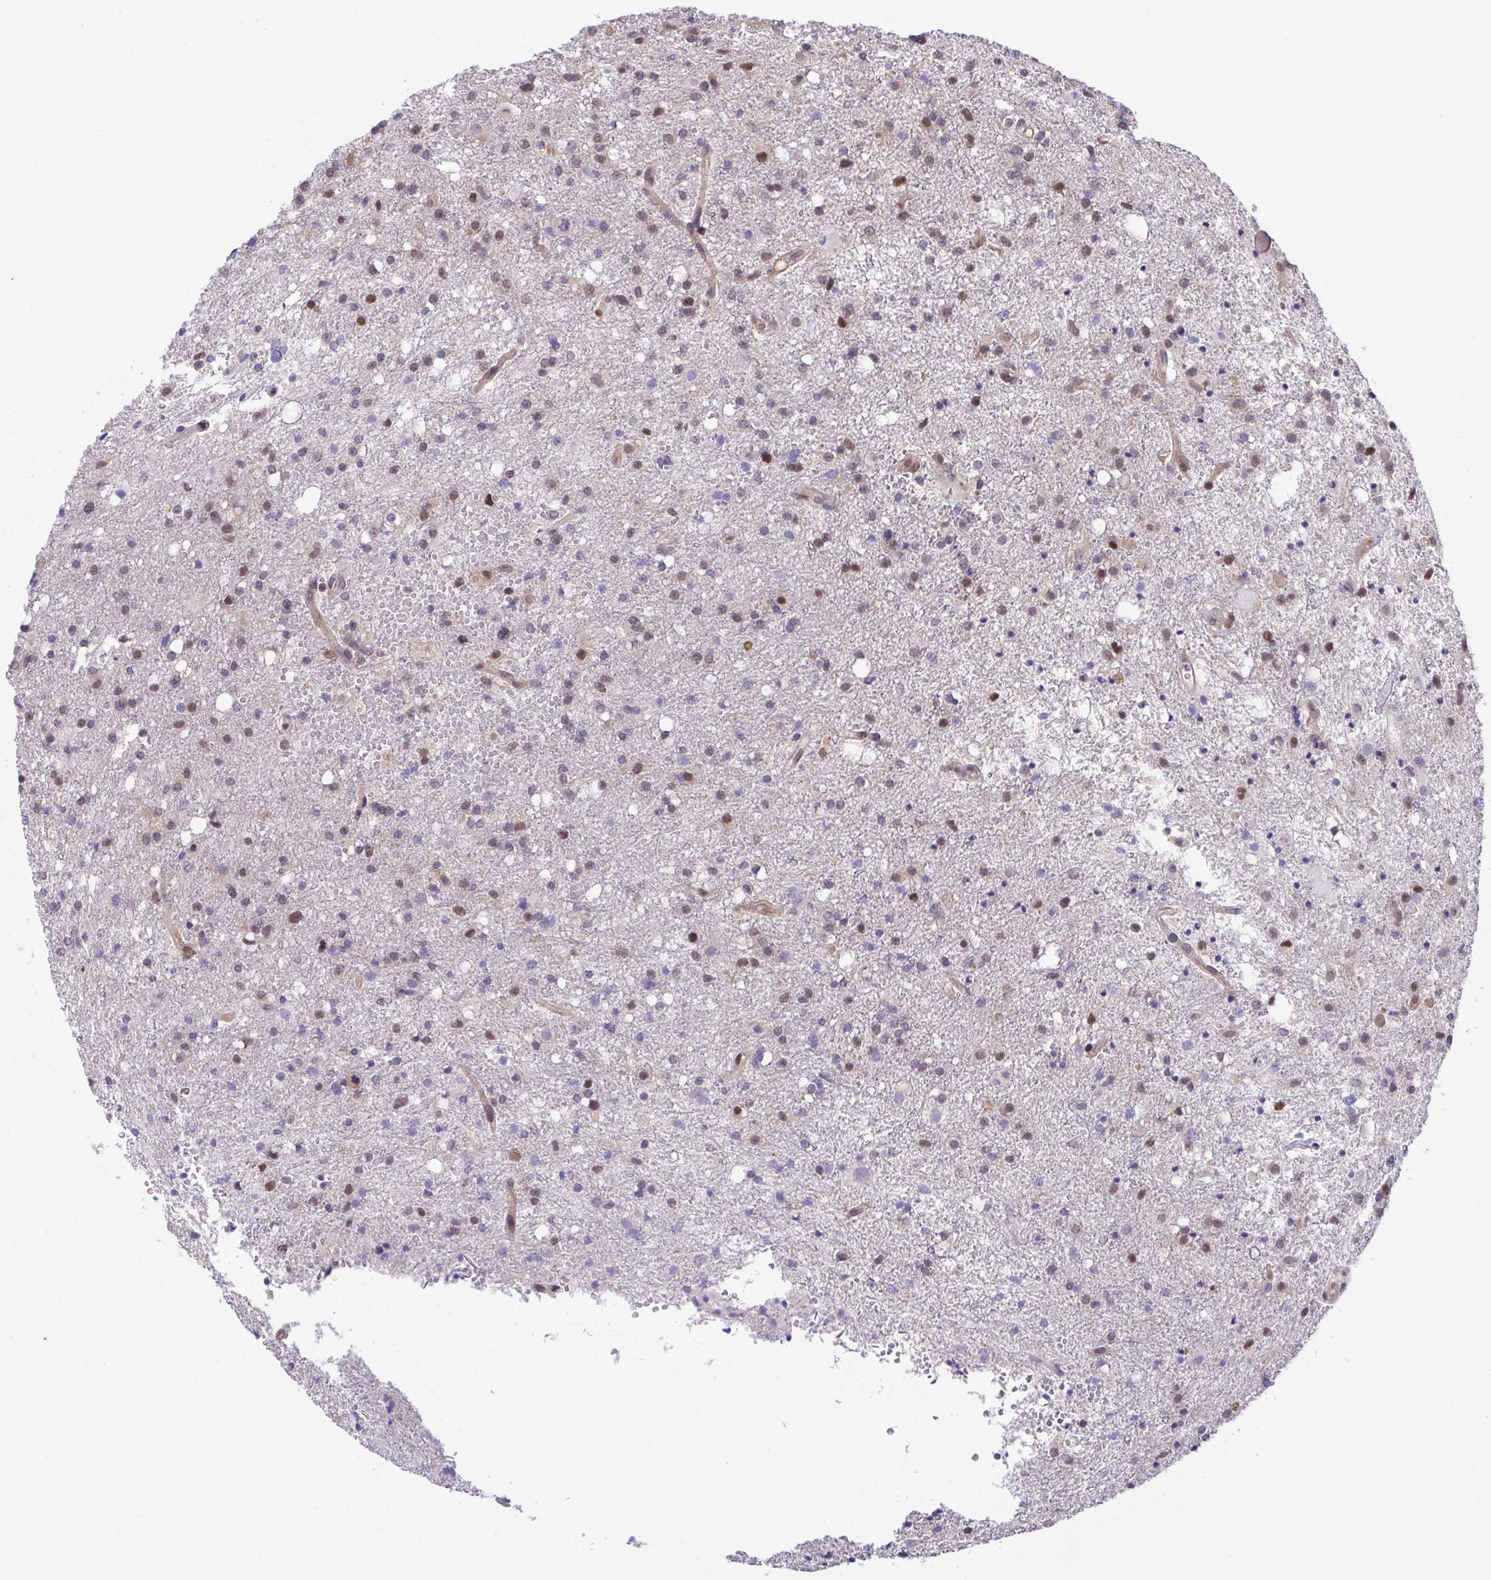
{"staining": {"intensity": "moderate", "quantity": "<25%", "location": "nuclear"}, "tissue": "glioma", "cell_type": "Tumor cells", "image_type": "cancer", "snomed": [{"axis": "morphology", "description": "Glioma, malignant, Low grade"}, {"axis": "topography", "description": "Brain"}], "caption": "This micrograph shows glioma stained with immunohistochemistry (IHC) to label a protein in brown. The nuclear of tumor cells show moderate positivity for the protein. Nuclei are counter-stained blue.", "gene": "ZNF444", "patient": {"sex": "female", "age": 58}}